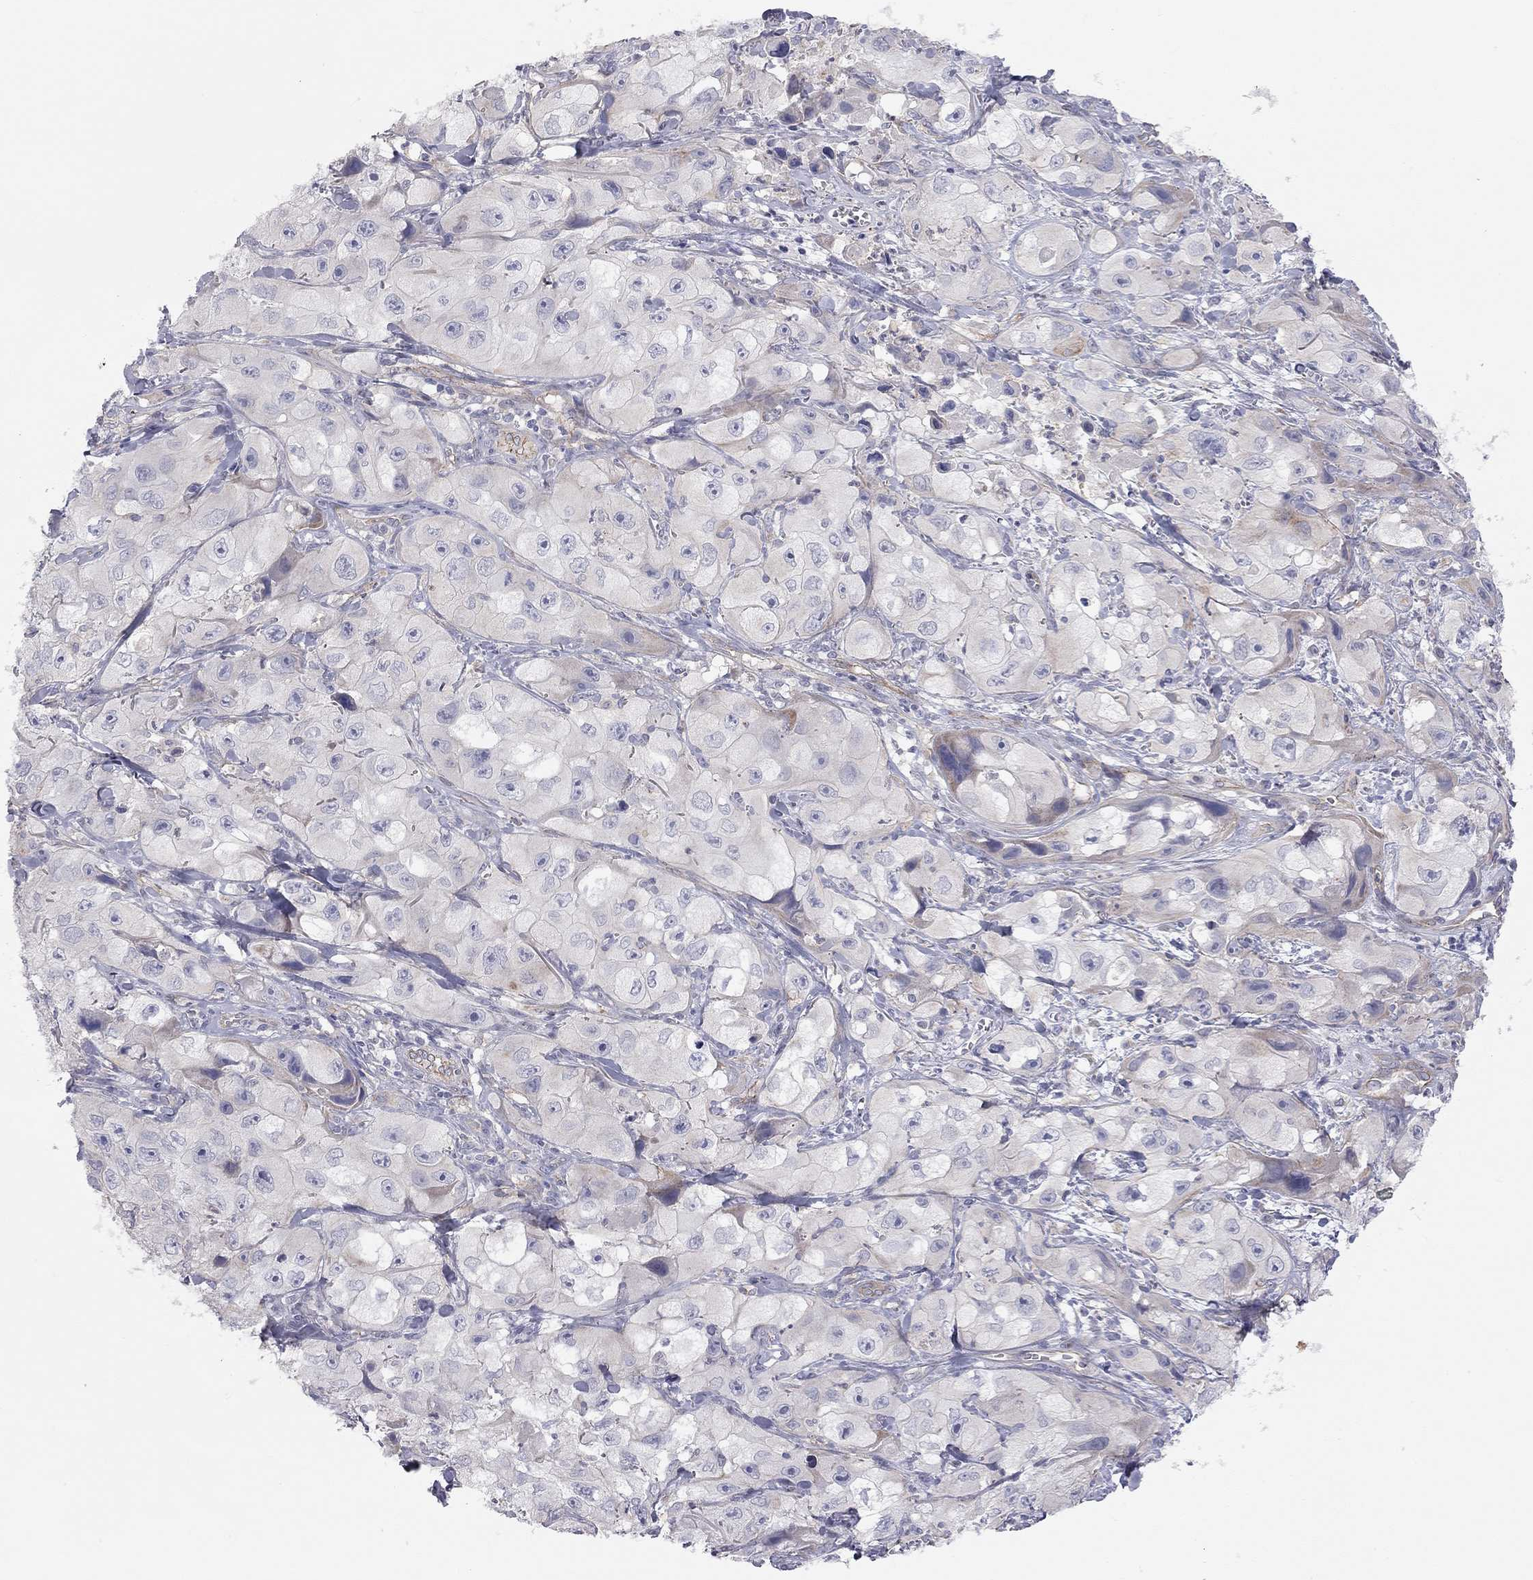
{"staining": {"intensity": "weak", "quantity": "<25%", "location": "cytoplasmic/membranous"}, "tissue": "skin cancer", "cell_type": "Tumor cells", "image_type": "cancer", "snomed": [{"axis": "morphology", "description": "Squamous cell carcinoma, NOS"}, {"axis": "topography", "description": "Skin"}, {"axis": "topography", "description": "Subcutis"}], "caption": "A histopathology image of skin cancer (squamous cell carcinoma) stained for a protein exhibits no brown staining in tumor cells.", "gene": "GPRC5B", "patient": {"sex": "male", "age": 73}}